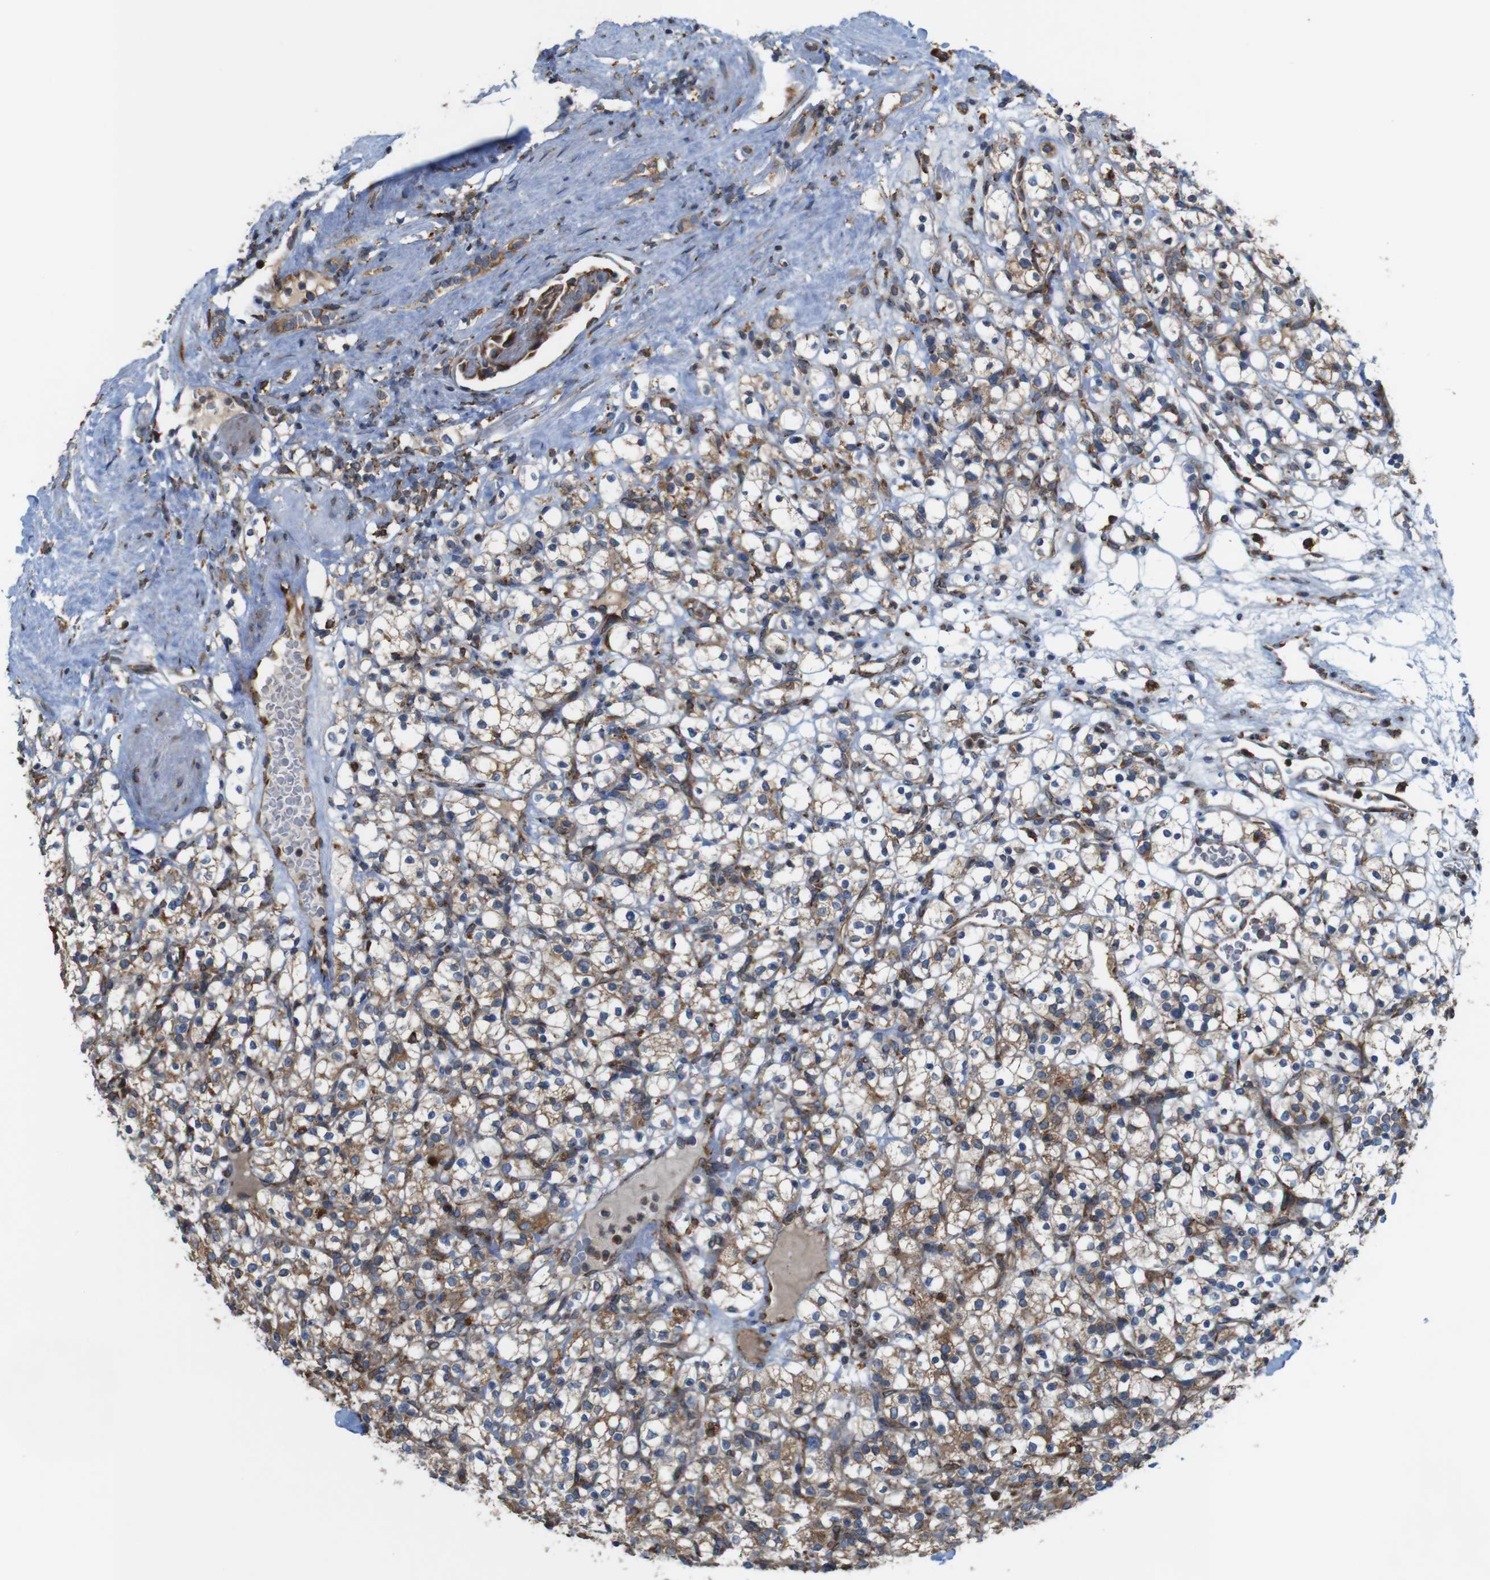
{"staining": {"intensity": "moderate", "quantity": "<25%", "location": "cytoplasmic/membranous"}, "tissue": "renal cancer", "cell_type": "Tumor cells", "image_type": "cancer", "snomed": [{"axis": "morphology", "description": "Normal tissue, NOS"}, {"axis": "morphology", "description": "Adenocarcinoma, NOS"}, {"axis": "topography", "description": "Kidney"}], "caption": "Renal cancer was stained to show a protein in brown. There is low levels of moderate cytoplasmic/membranous expression in approximately <25% of tumor cells.", "gene": "UGGT1", "patient": {"sex": "female", "age": 72}}